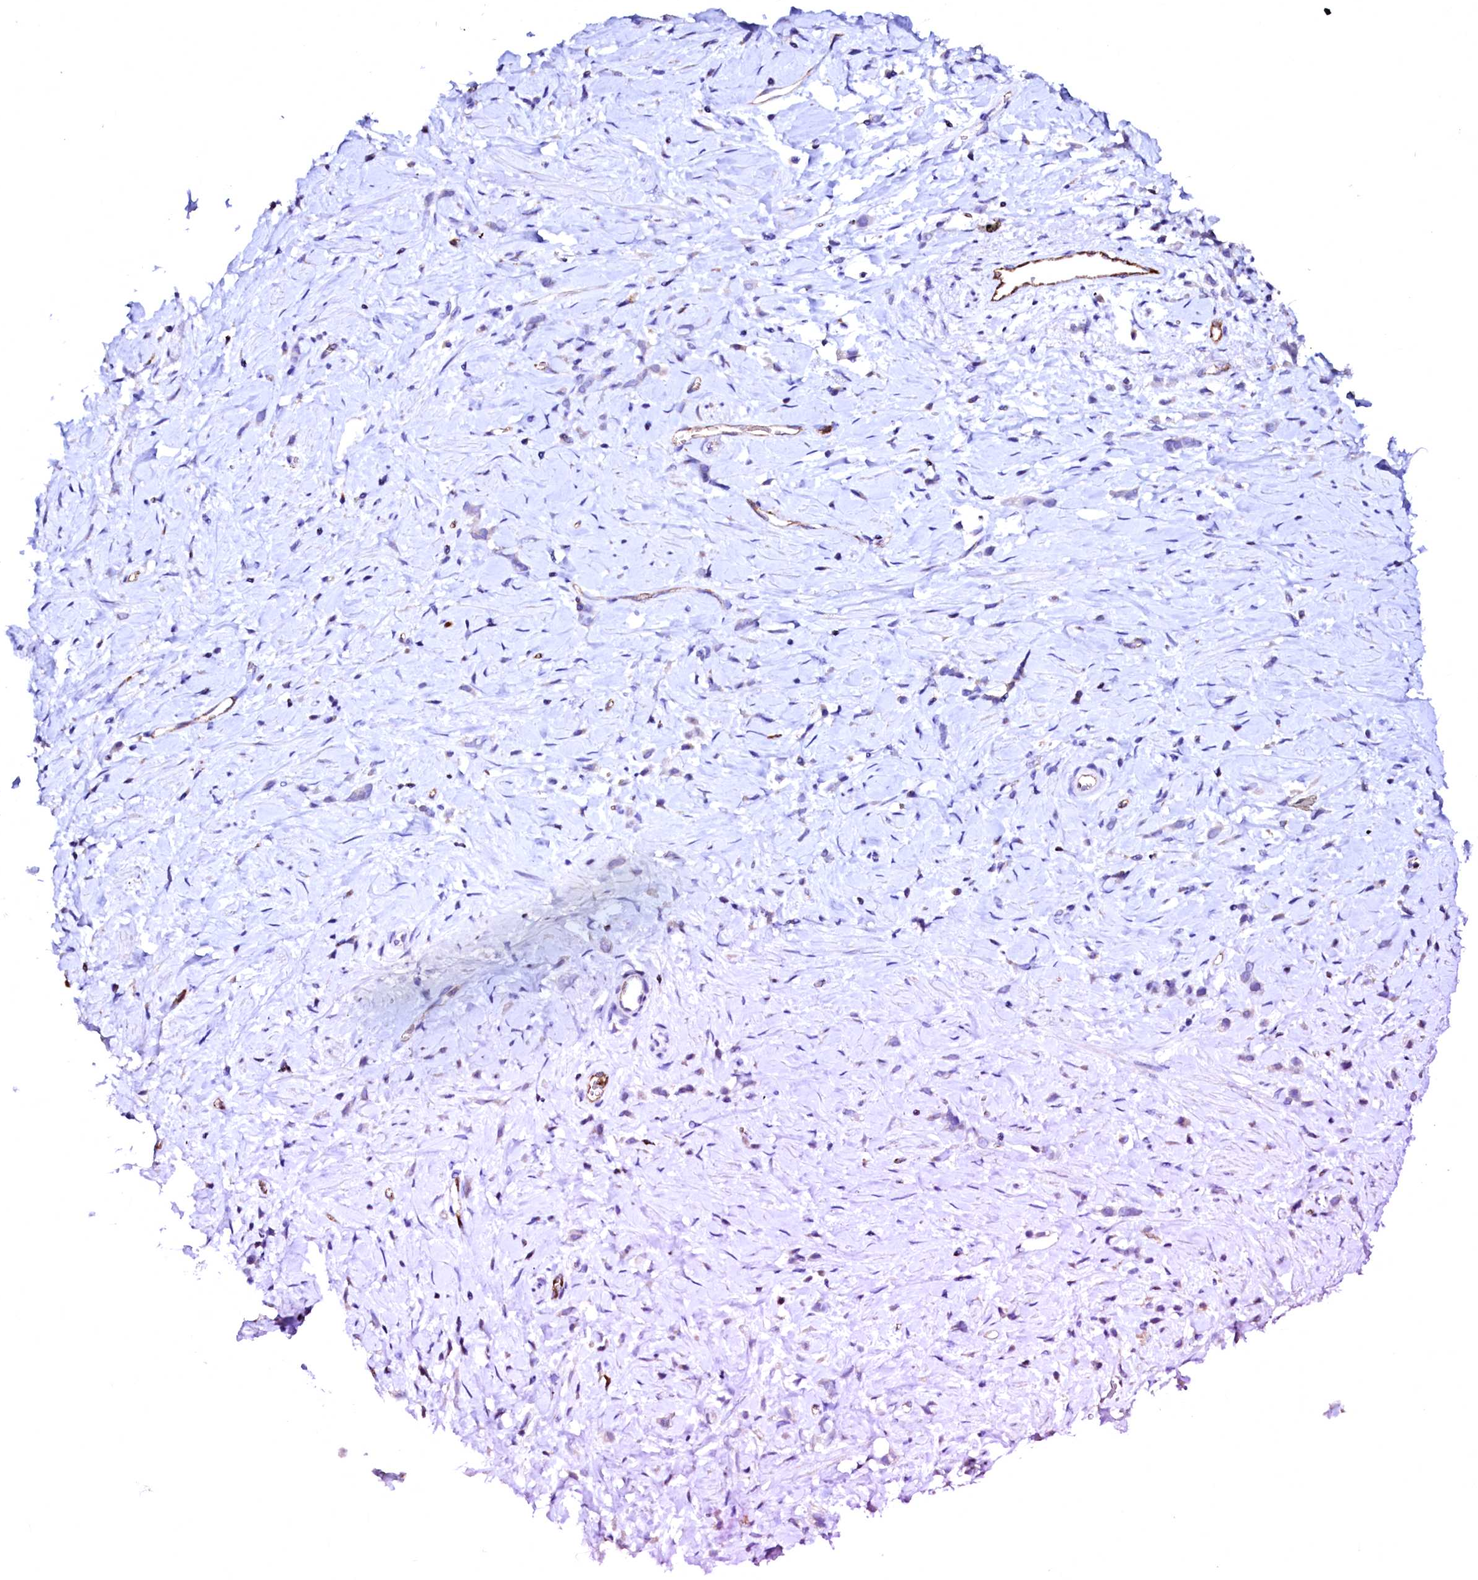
{"staining": {"intensity": "negative", "quantity": "none", "location": "none"}, "tissue": "stomach cancer", "cell_type": "Tumor cells", "image_type": "cancer", "snomed": [{"axis": "morphology", "description": "Adenocarcinoma, NOS"}, {"axis": "topography", "description": "Stomach"}], "caption": "Immunohistochemical staining of stomach cancer (adenocarcinoma) displays no significant staining in tumor cells. The staining was performed using DAB (3,3'-diaminobenzidine) to visualize the protein expression in brown, while the nuclei were stained in blue with hematoxylin (Magnification: 20x).", "gene": "RAB27A", "patient": {"sex": "female", "age": 60}}